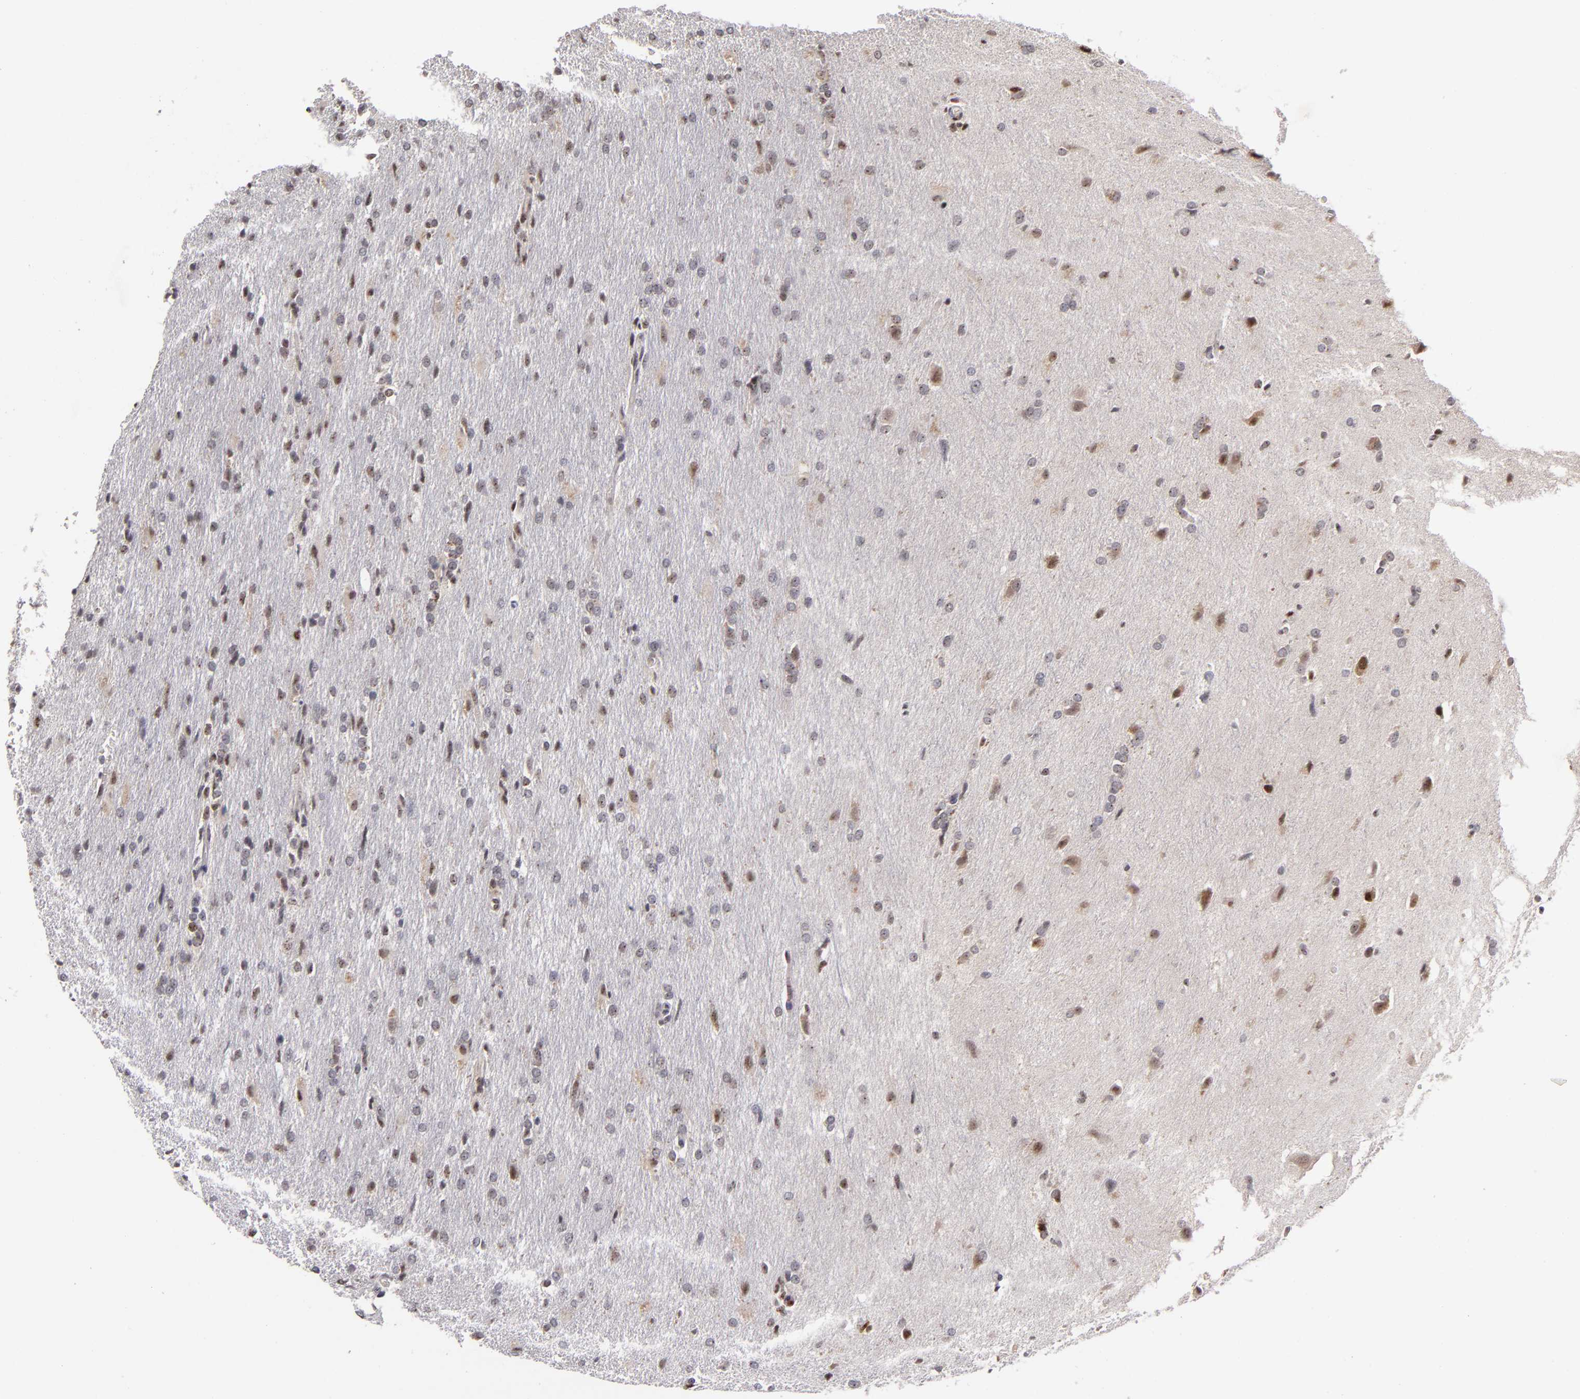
{"staining": {"intensity": "moderate", "quantity": "25%-75%", "location": "nuclear"}, "tissue": "glioma", "cell_type": "Tumor cells", "image_type": "cancer", "snomed": [{"axis": "morphology", "description": "Glioma, malignant, High grade"}, {"axis": "topography", "description": "Brain"}], "caption": "Tumor cells display medium levels of moderate nuclear staining in approximately 25%-75% of cells in human malignant high-grade glioma.", "gene": "PCNX4", "patient": {"sex": "male", "age": 68}}